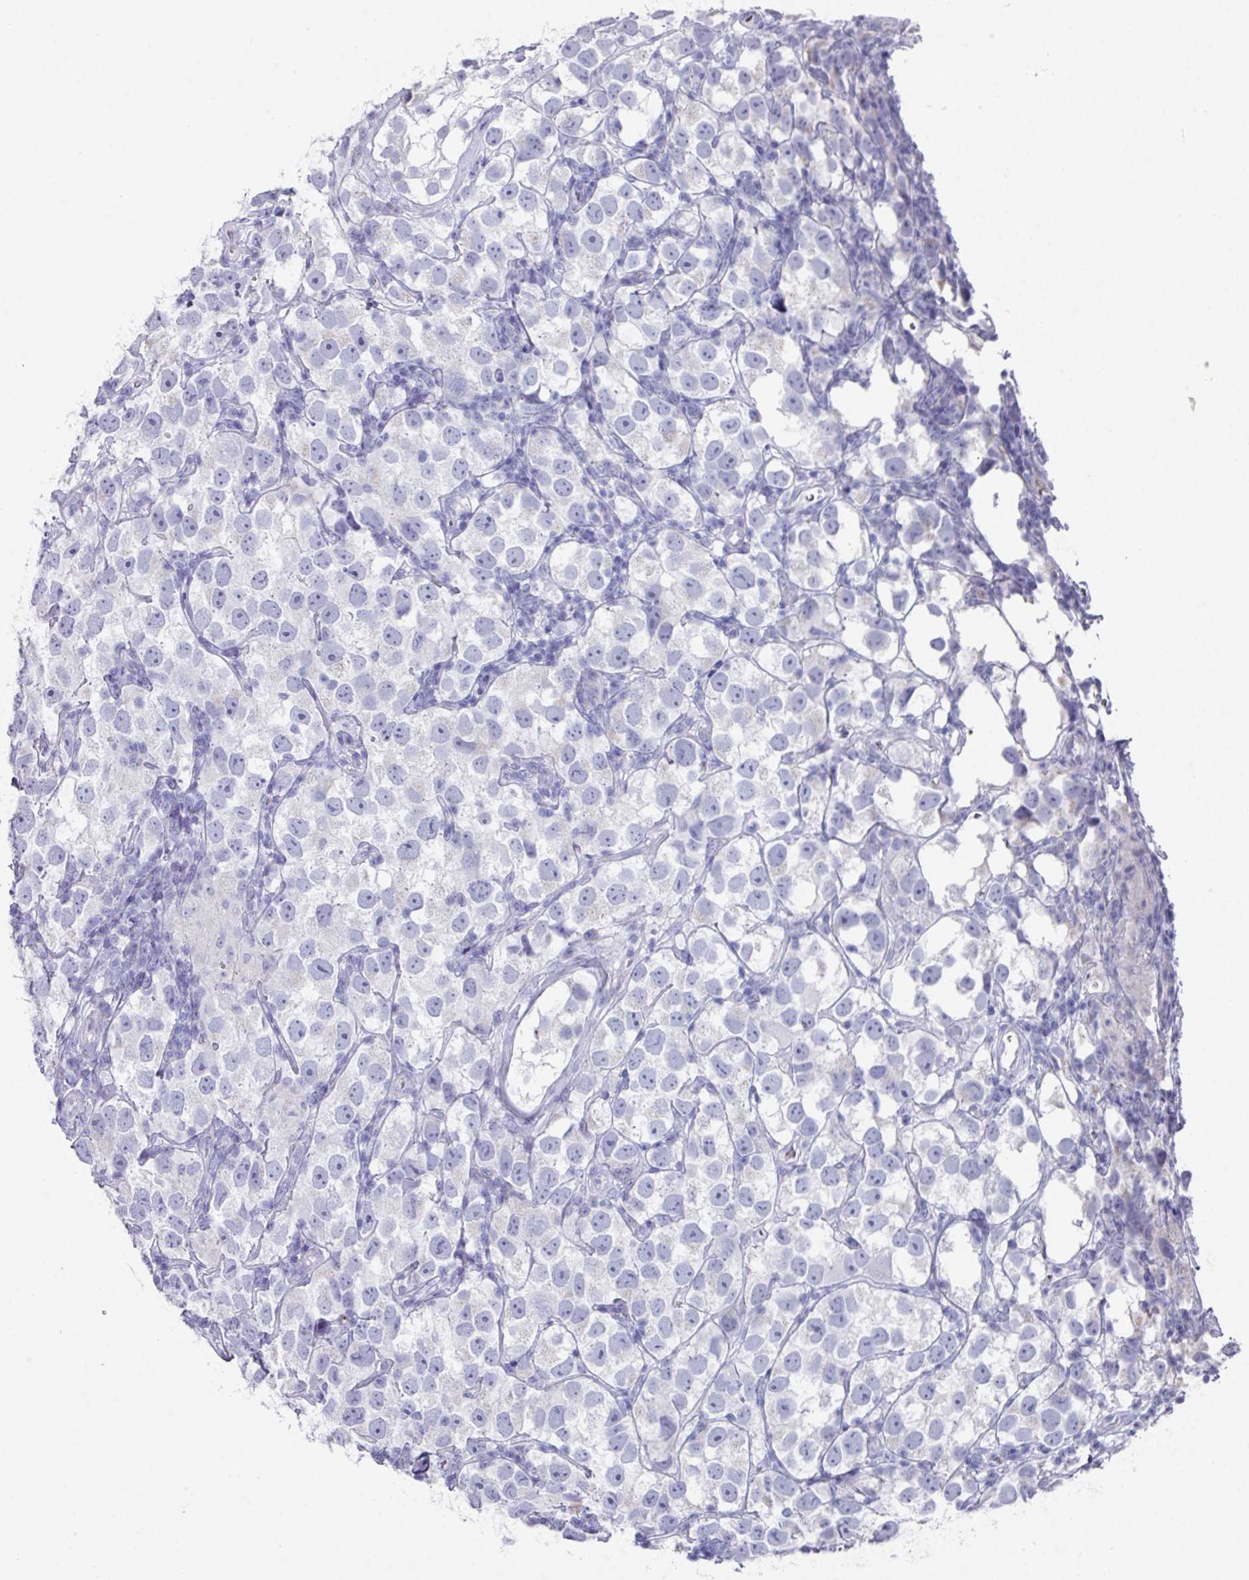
{"staining": {"intensity": "negative", "quantity": "none", "location": "none"}, "tissue": "testis cancer", "cell_type": "Tumor cells", "image_type": "cancer", "snomed": [{"axis": "morphology", "description": "Seminoma, NOS"}, {"axis": "topography", "description": "Testis"}], "caption": "Seminoma (testis) stained for a protein using immunohistochemistry reveals no expression tumor cells.", "gene": "PEX10", "patient": {"sex": "male", "age": 26}}